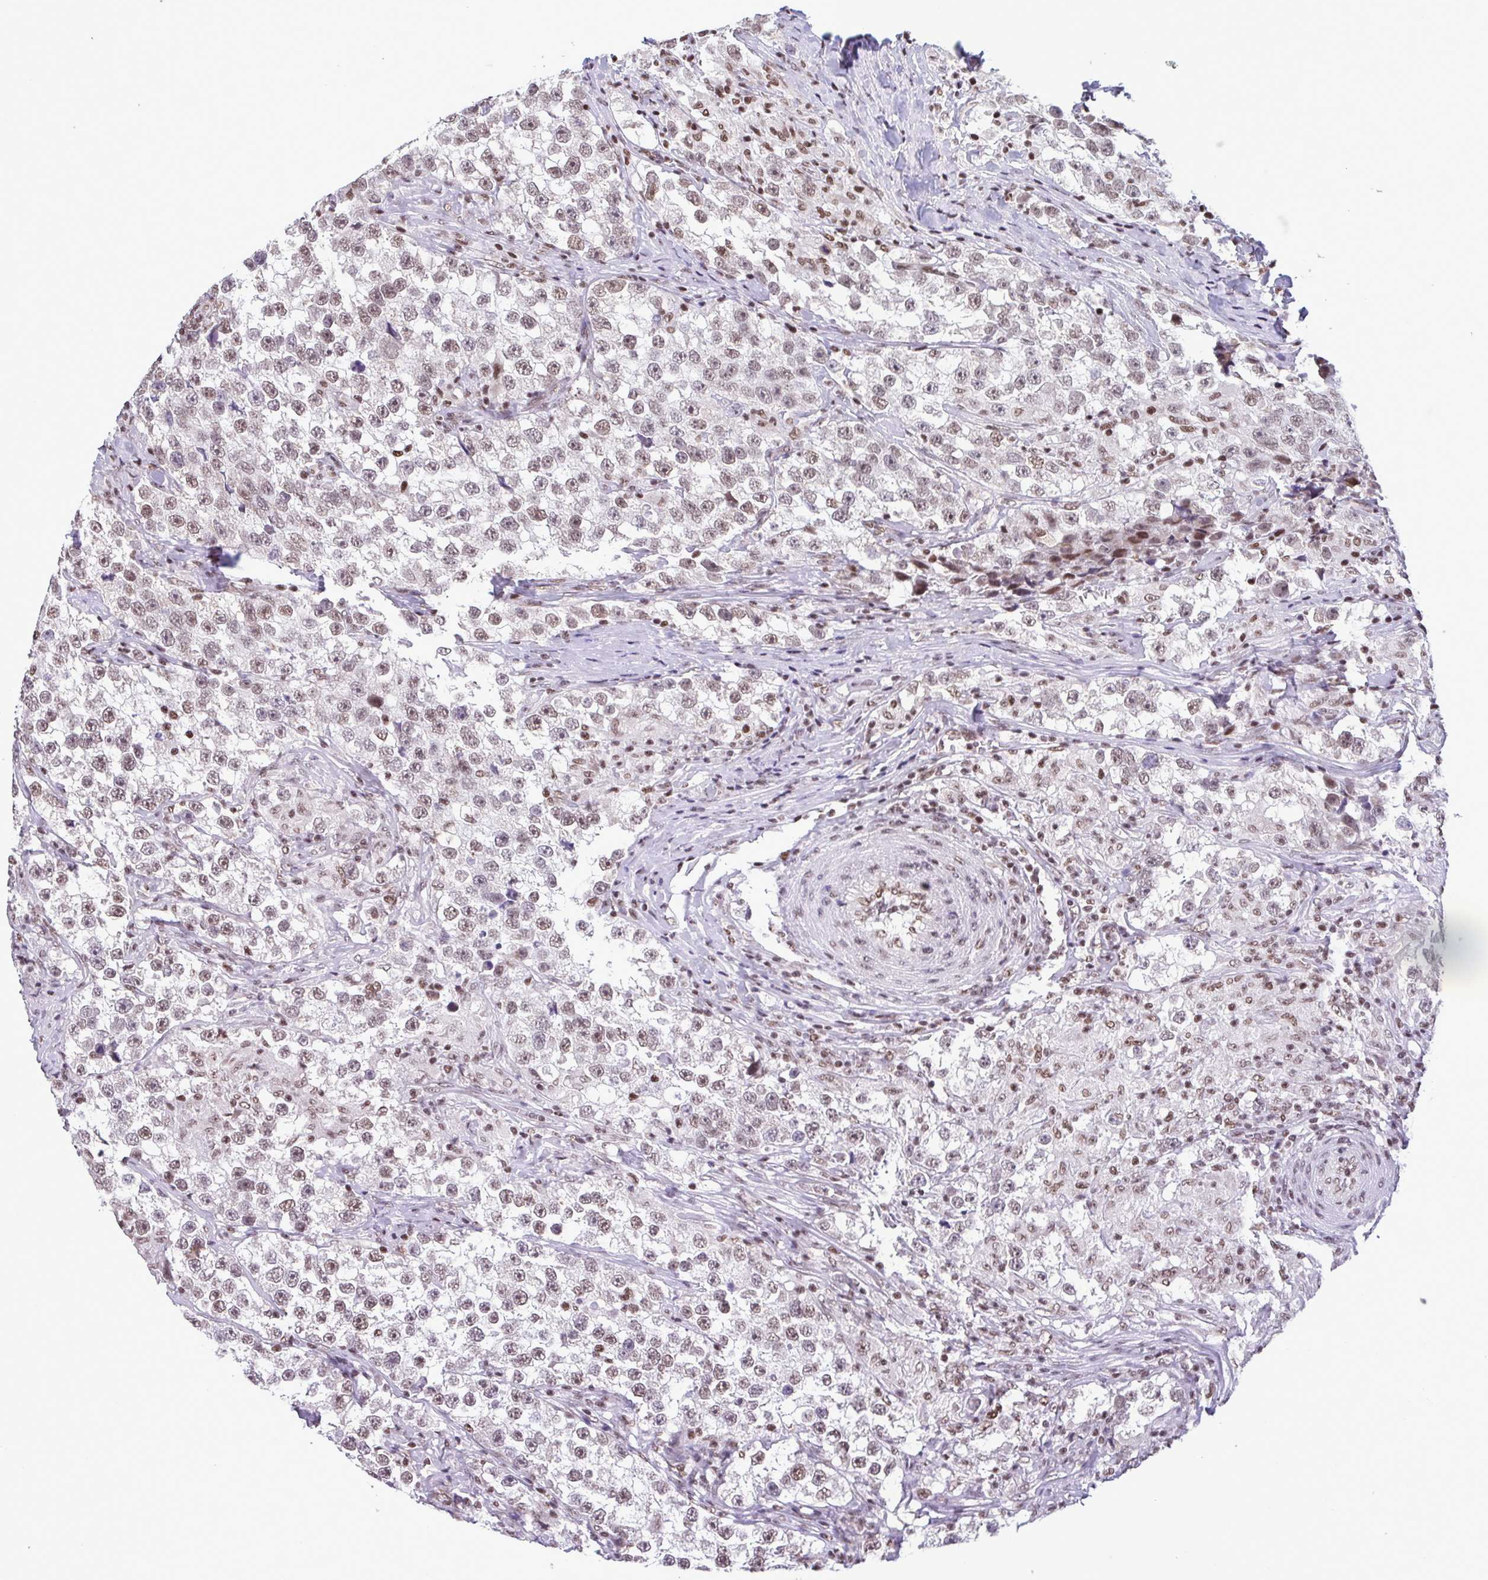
{"staining": {"intensity": "weak", "quantity": ">75%", "location": "nuclear"}, "tissue": "testis cancer", "cell_type": "Tumor cells", "image_type": "cancer", "snomed": [{"axis": "morphology", "description": "Seminoma, NOS"}, {"axis": "topography", "description": "Testis"}], "caption": "The image exhibits immunohistochemical staining of testis cancer. There is weak nuclear staining is appreciated in about >75% of tumor cells.", "gene": "TIMM21", "patient": {"sex": "male", "age": 46}}